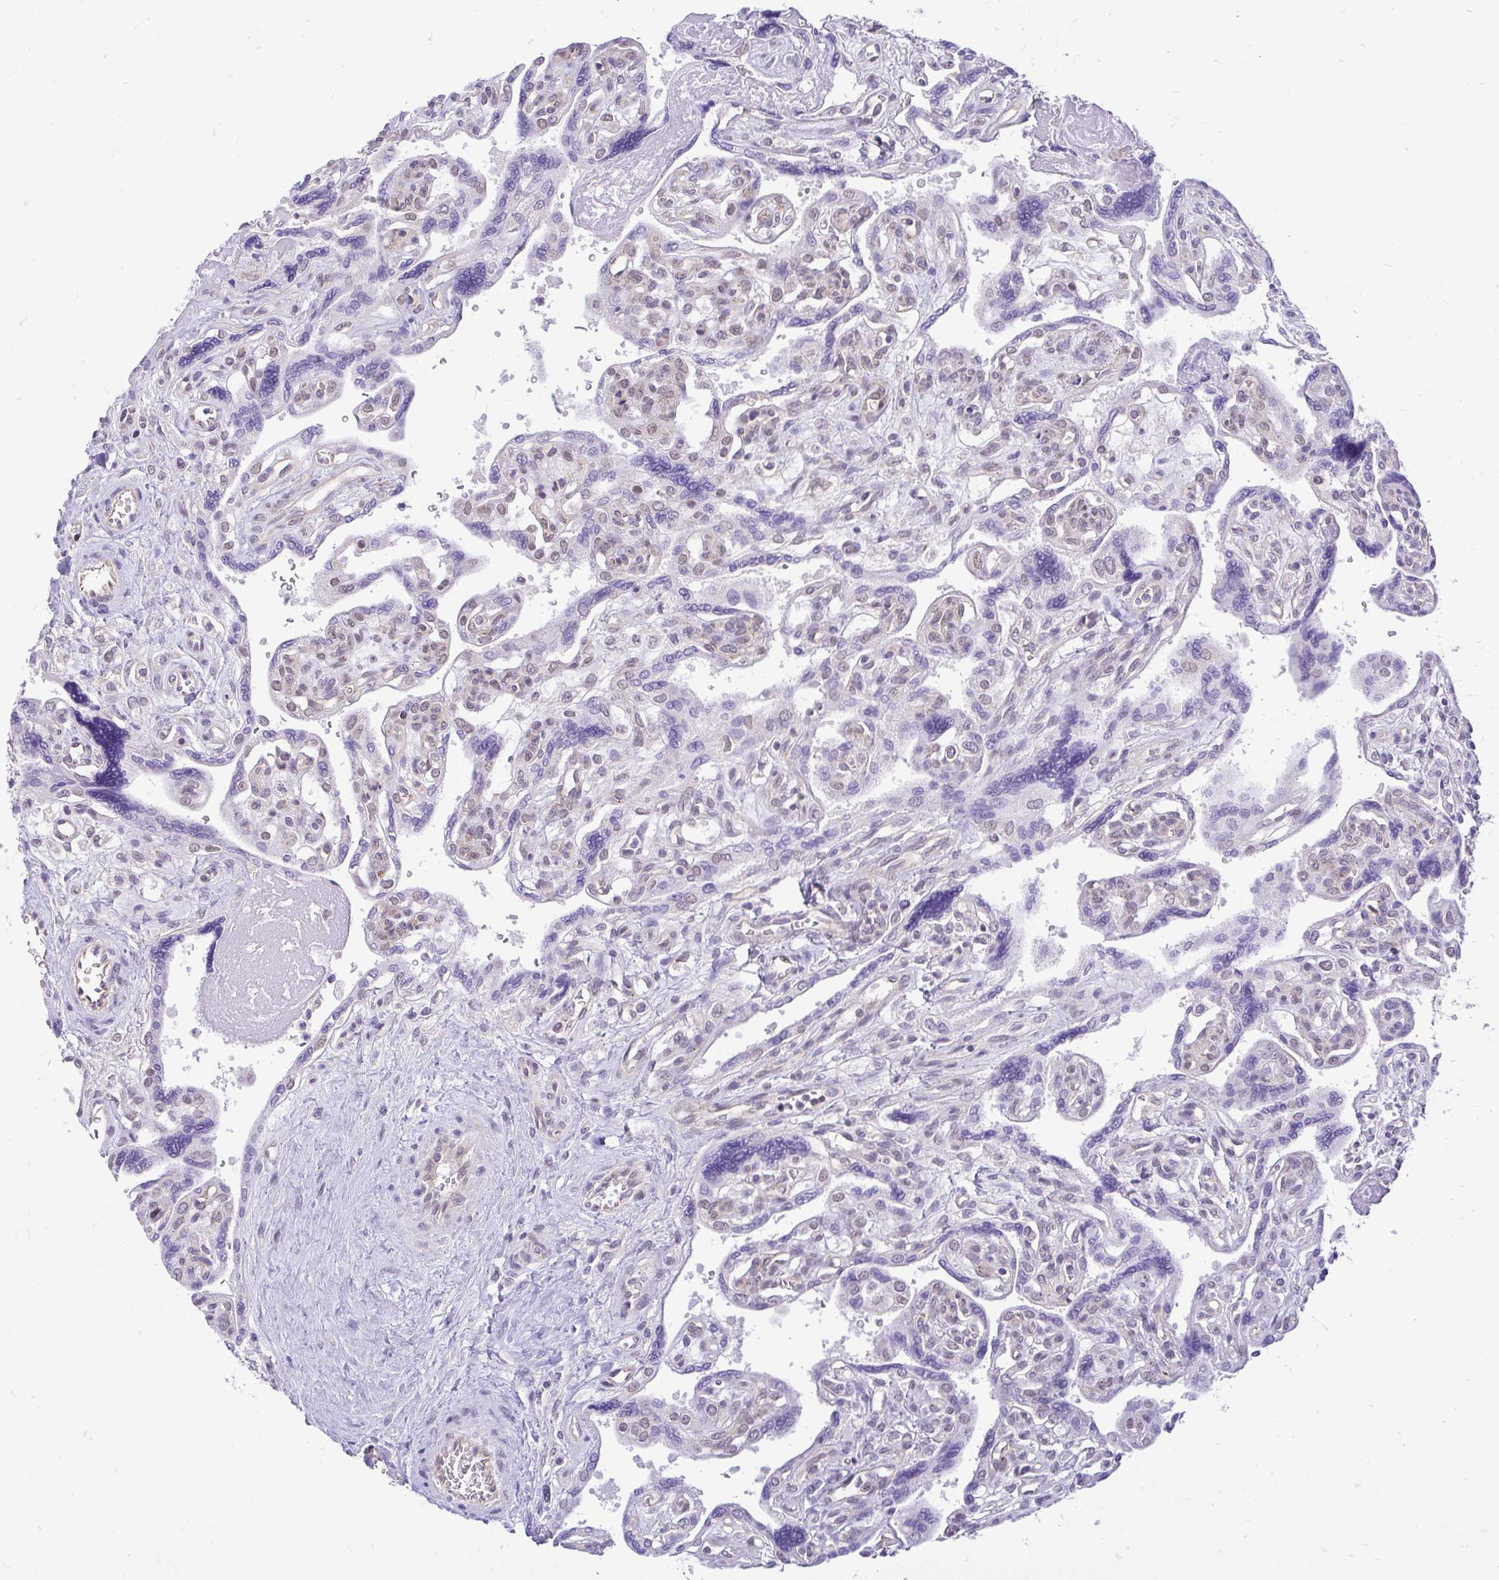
{"staining": {"intensity": "negative", "quantity": "none", "location": "none"}, "tissue": "placenta", "cell_type": "Decidual cells", "image_type": "normal", "snomed": [{"axis": "morphology", "description": "Normal tissue, NOS"}, {"axis": "topography", "description": "Placenta"}], "caption": "DAB immunohistochemical staining of normal human placenta shows no significant staining in decidual cells. (Brightfield microscopy of DAB immunohistochemistry at high magnification).", "gene": "PYCR2", "patient": {"sex": "female", "age": 39}}